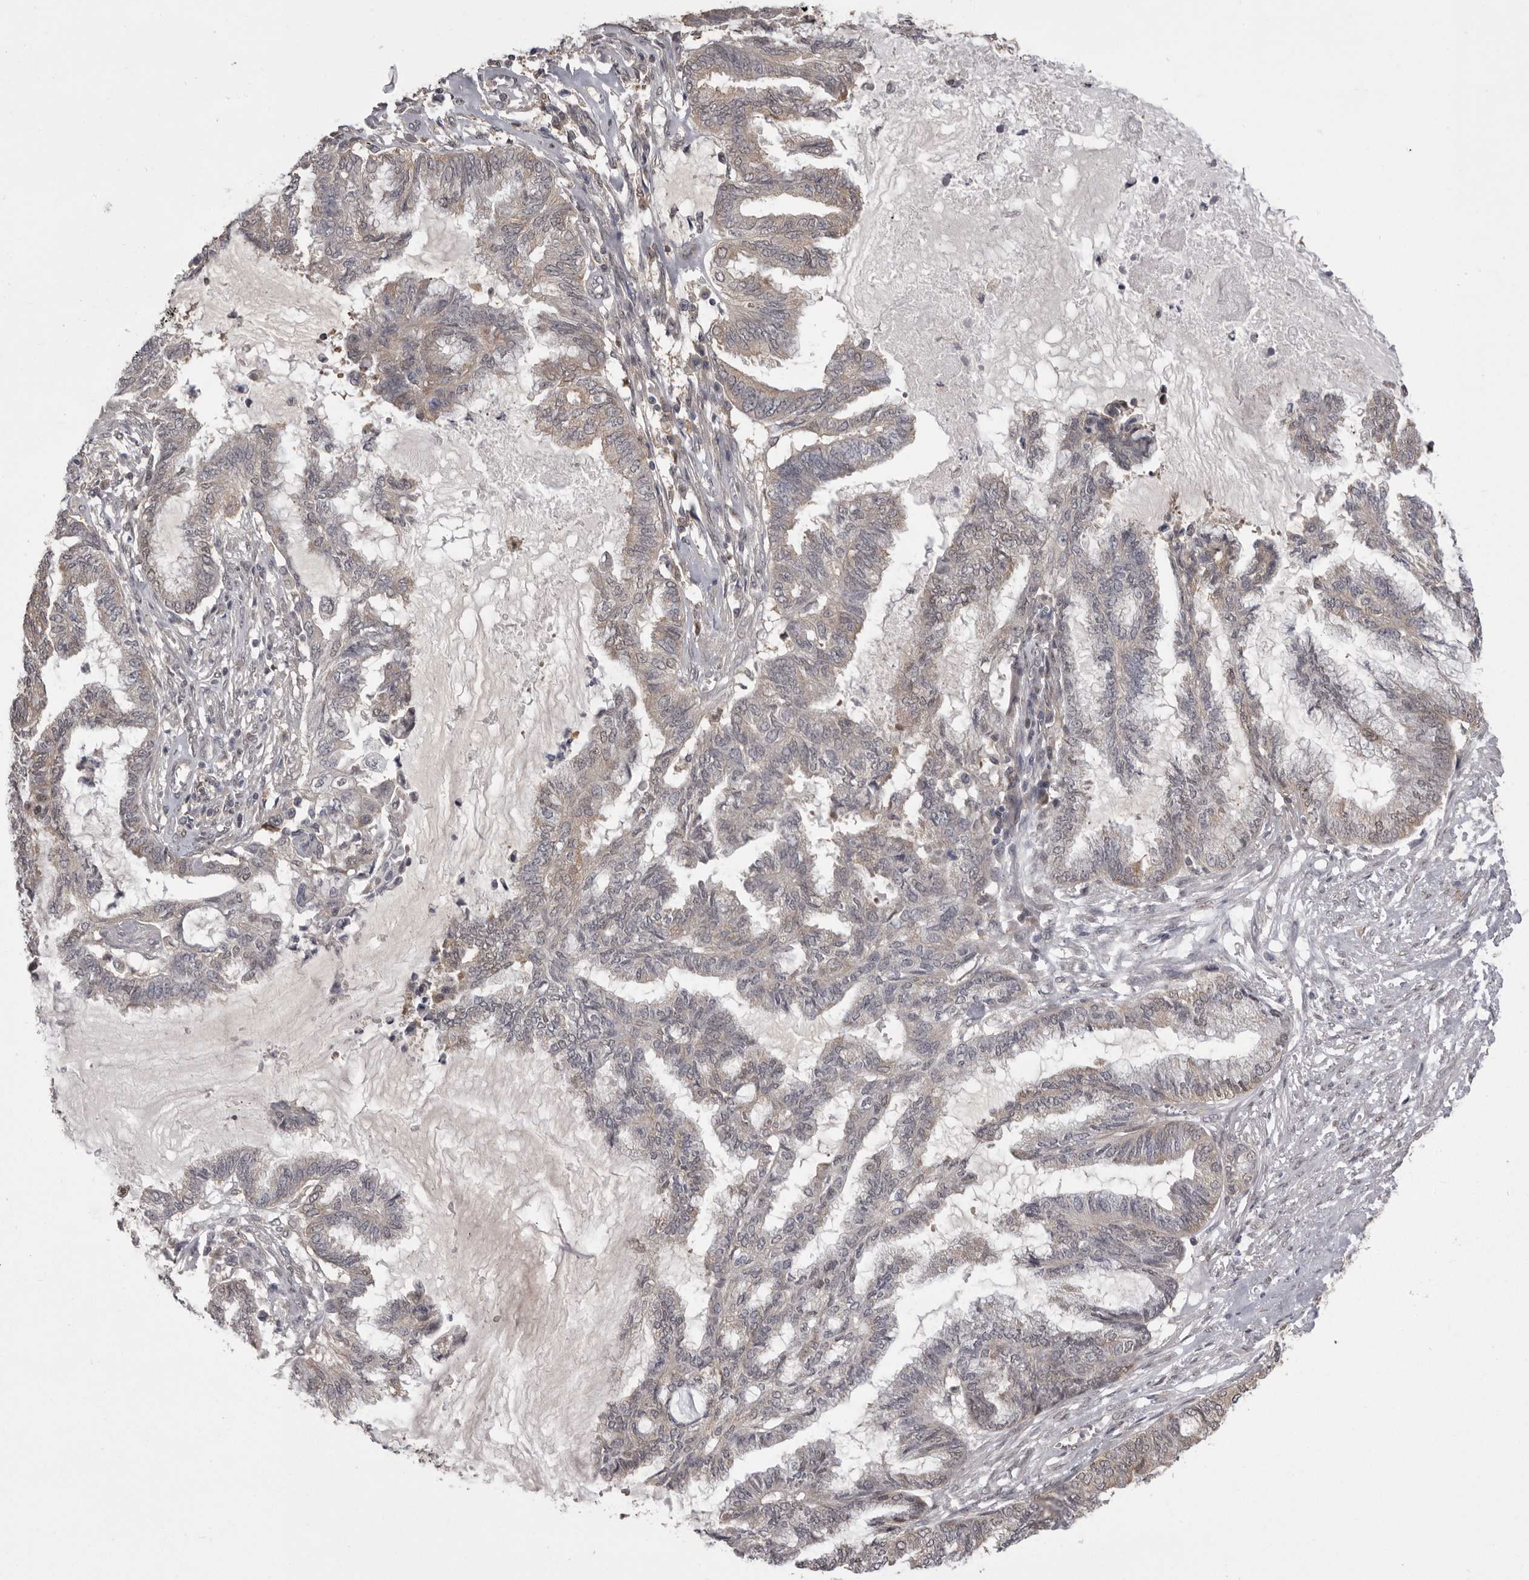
{"staining": {"intensity": "weak", "quantity": "25%-75%", "location": "cytoplasmic/membranous"}, "tissue": "endometrial cancer", "cell_type": "Tumor cells", "image_type": "cancer", "snomed": [{"axis": "morphology", "description": "Adenocarcinoma, NOS"}, {"axis": "topography", "description": "Endometrium"}], "caption": "Brown immunohistochemical staining in human endometrial cancer displays weak cytoplasmic/membranous positivity in approximately 25%-75% of tumor cells.", "gene": "MDH1", "patient": {"sex": "female", "age": 86}}